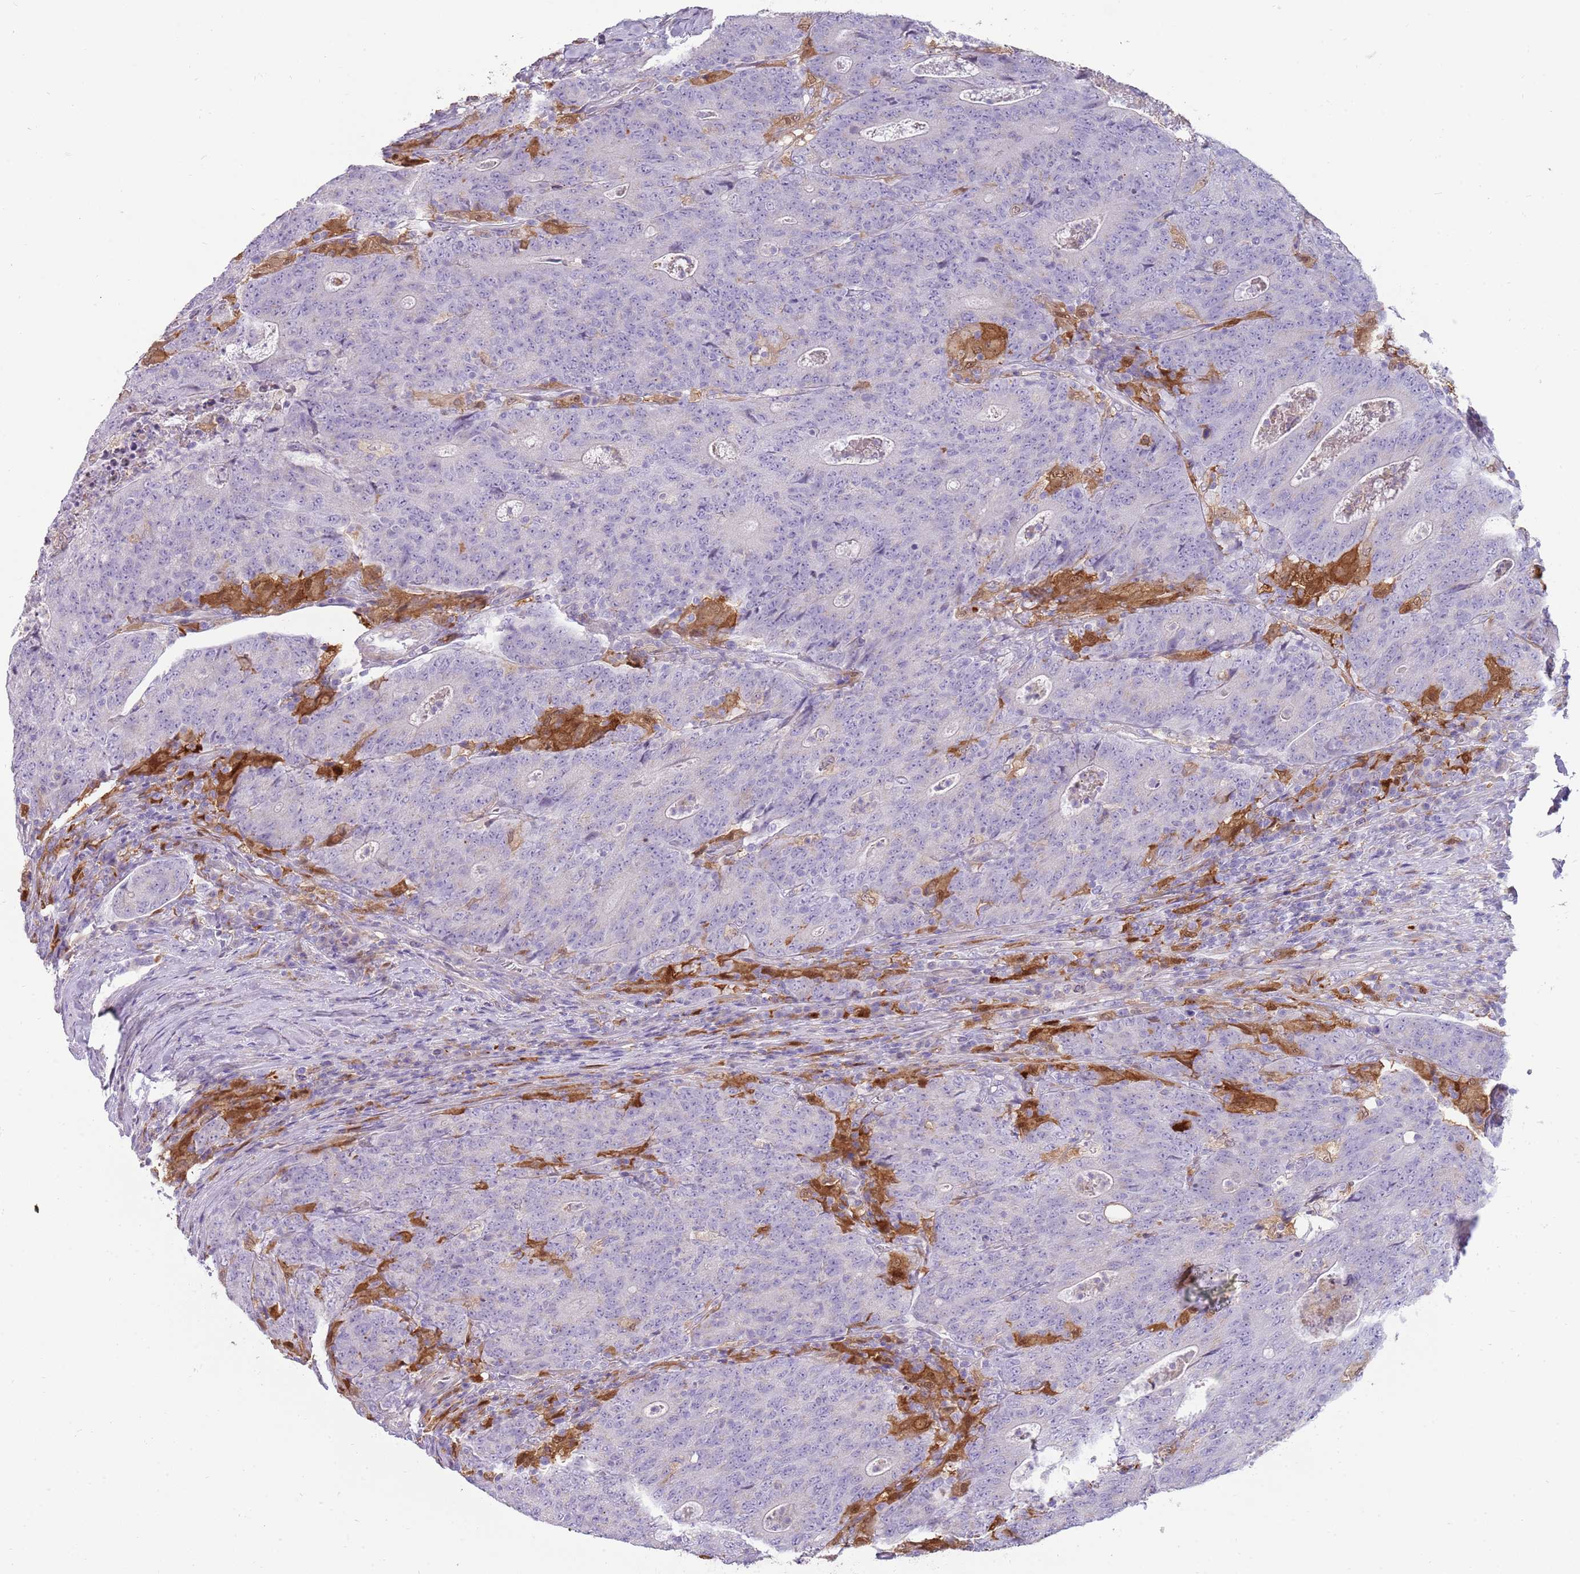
{"staining": {"intensity": "negative", "quantity": "none", "location": "none"}, "tissue": "colorectal cancer", "cell_type": "Tumor cells", "image_type": "cancer", "snomed": [{"axis": "morphology", "description": "Adenocarcinoma, NOS"}, {"axis": "topography", "description": "Colon"}], "caption": "Photomicrograph shows no protein positivity in tumor cells of colorectal cancer tissue.", "gene": "DIPK1C", "patient": {"sex": "female", "age": 75}}